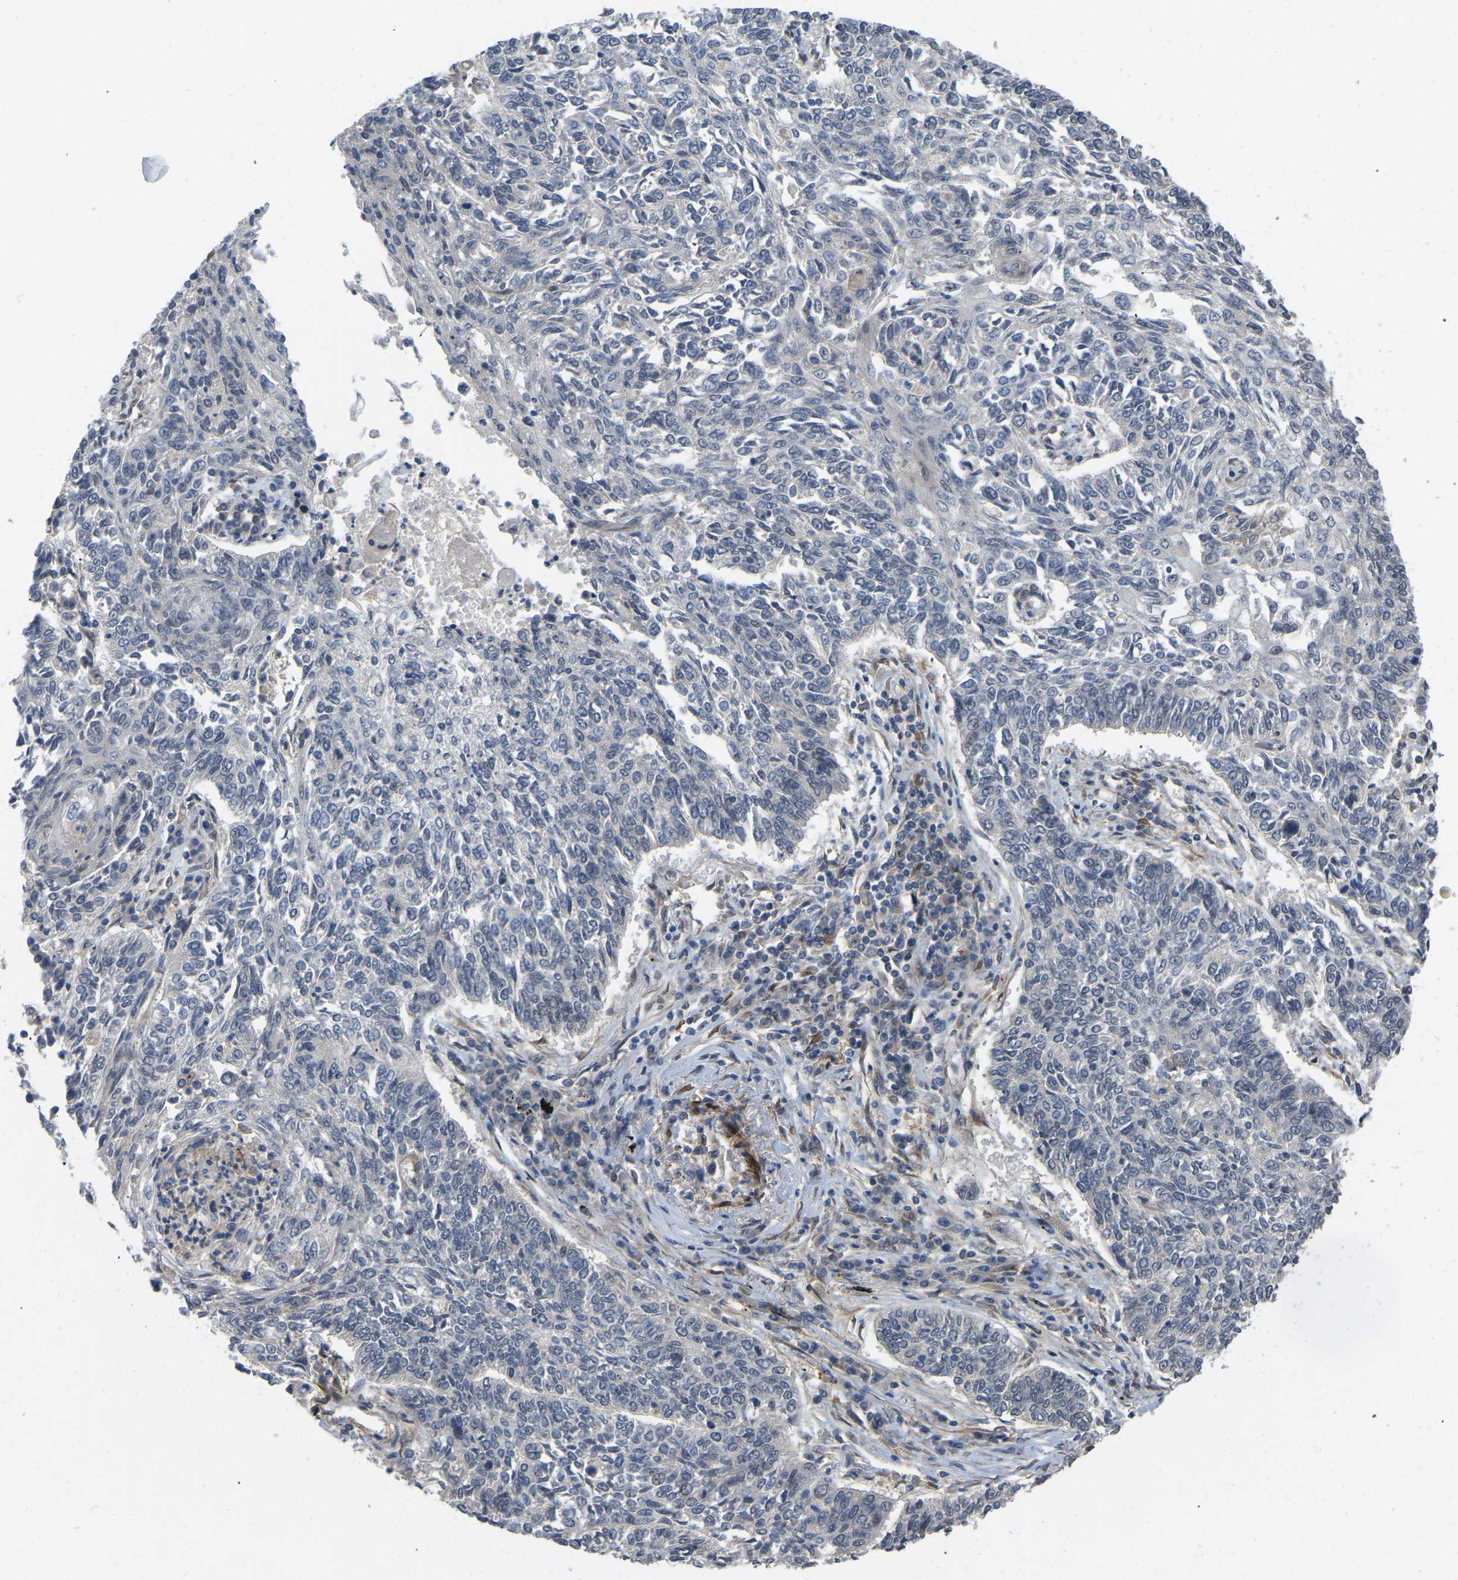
{"staining": {"intensity": "negative", "quantity": "none", "location": "none"}, "tissue": "lung cancer", "cell_type": "Tumor cells", "image_type": "cancer", "snomed": [{"axis": "morphology", "description": "Normal tissue, NOS"}, {"axis": "morphology", "description": "Squamous cell carcinoma, NOS"}, {"axis": "topography", "description": "Cartilage tissue"}, {"axis": "topography", "description": "Bronchus"}, {"axis": "topography", "description": "Lung"}], "caption": "This is a micrograph of immunohistochemistry (IHC) staining of squamous cell carcinoma (lung), which shows no staining in tumor cells. (DAB (3,3'-diaminobenzidine) immunohistochemistry (IHC) with hematoxylin counter stain).", "gene": "LIMK2", "patient": {"sex": "female", "age": 49}}